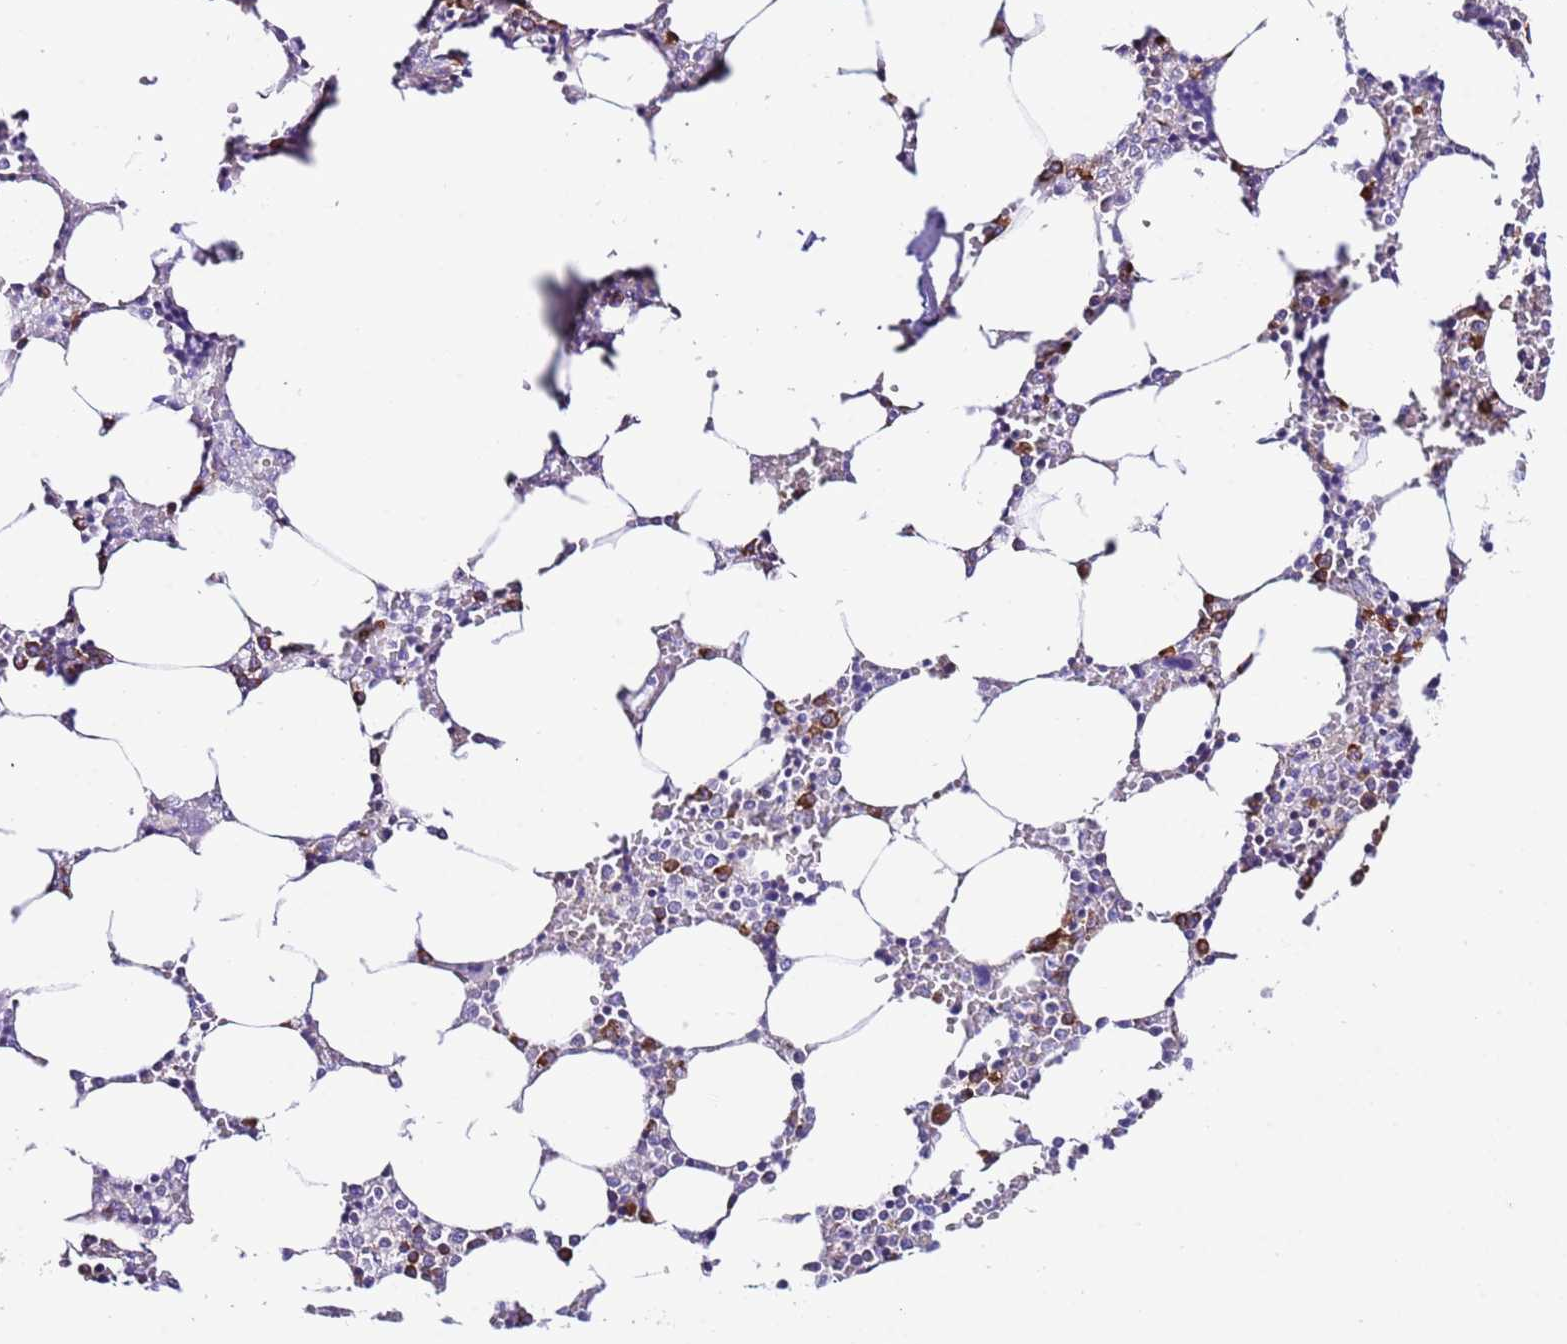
{"staining": {"intensity": "strong", "quantity": "<25%", "location": "cytoplasmic/membranous"}, "tissue": "bone marrow", "cell_type": "Hematopoietic cells", "image_type": "normal", "snomed": [{"axis": "morphology", "description": "Normal tissue, NOS"}, {"axis": "topography", "description": "Bone marrow"}], "caption": "This micrograph reveals IHC staining of normal bone marrow, with medium strong cytoplasmic/membranous expression in about <25% of hematopoietic cells.", "gene": "RPS10", "patient": {"sex": "male", "age": 64}}